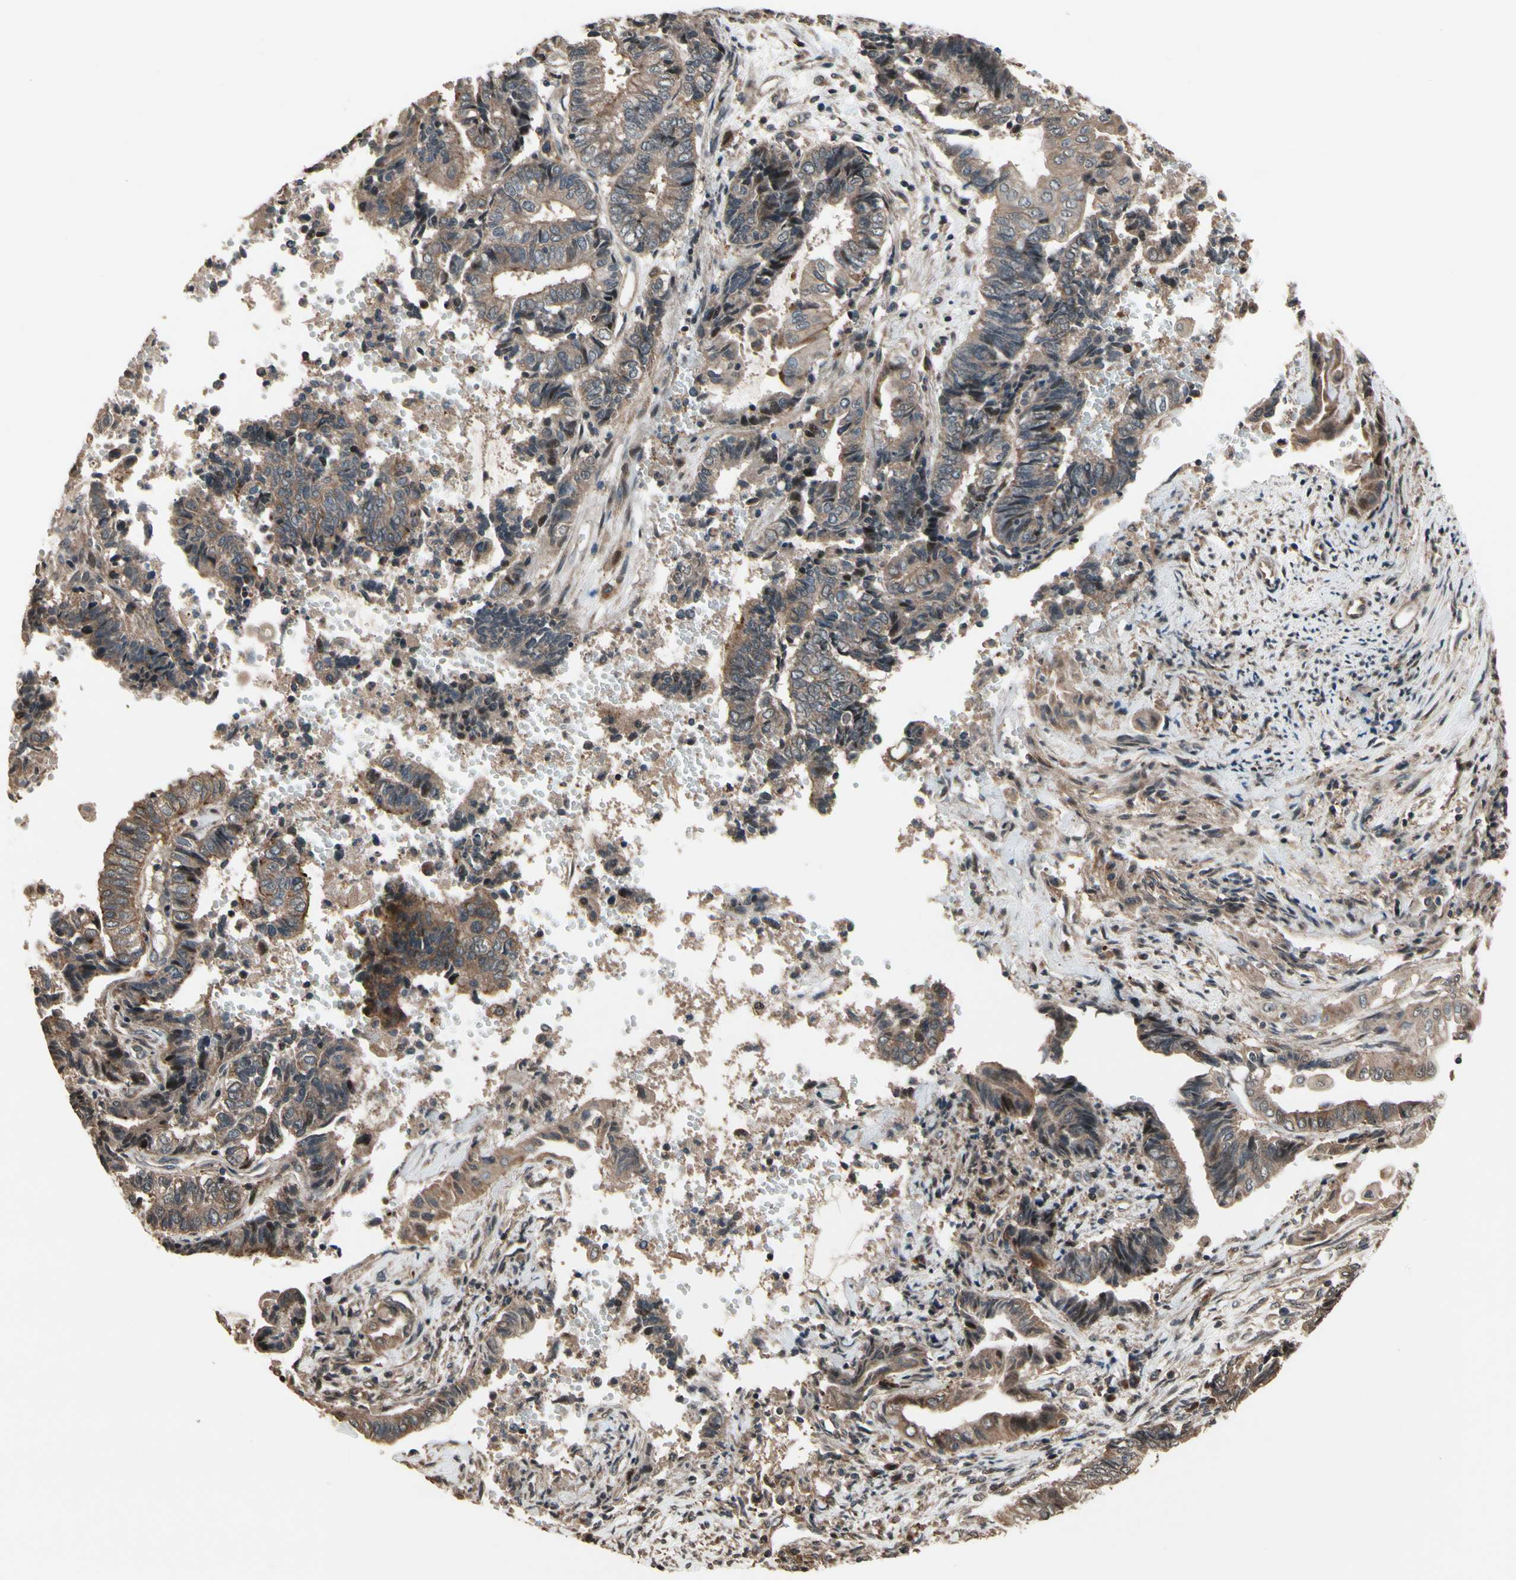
{"staining": {"intensity": "weak", "quantity": ">75%", "location": "cytoplasmic/membranous"}, "tissue": "endometrial cancer", "cell_type": "Tumor cells", "image_type": "cancer", "snomed": [{"axis": "morphology", "description": "Adenocarcinoma, NOS"}, {"axis": "topography", "description": "Uterus"}, {"axis": "topography", "description": "Endometrium"}], "caption": "Human endometrial cancer (adenocarcinoma) stained with a protein marker displays weak staining in tumor cells.", "gene": "CSF1R", "patient": {"sex": "female", "age": 70}}